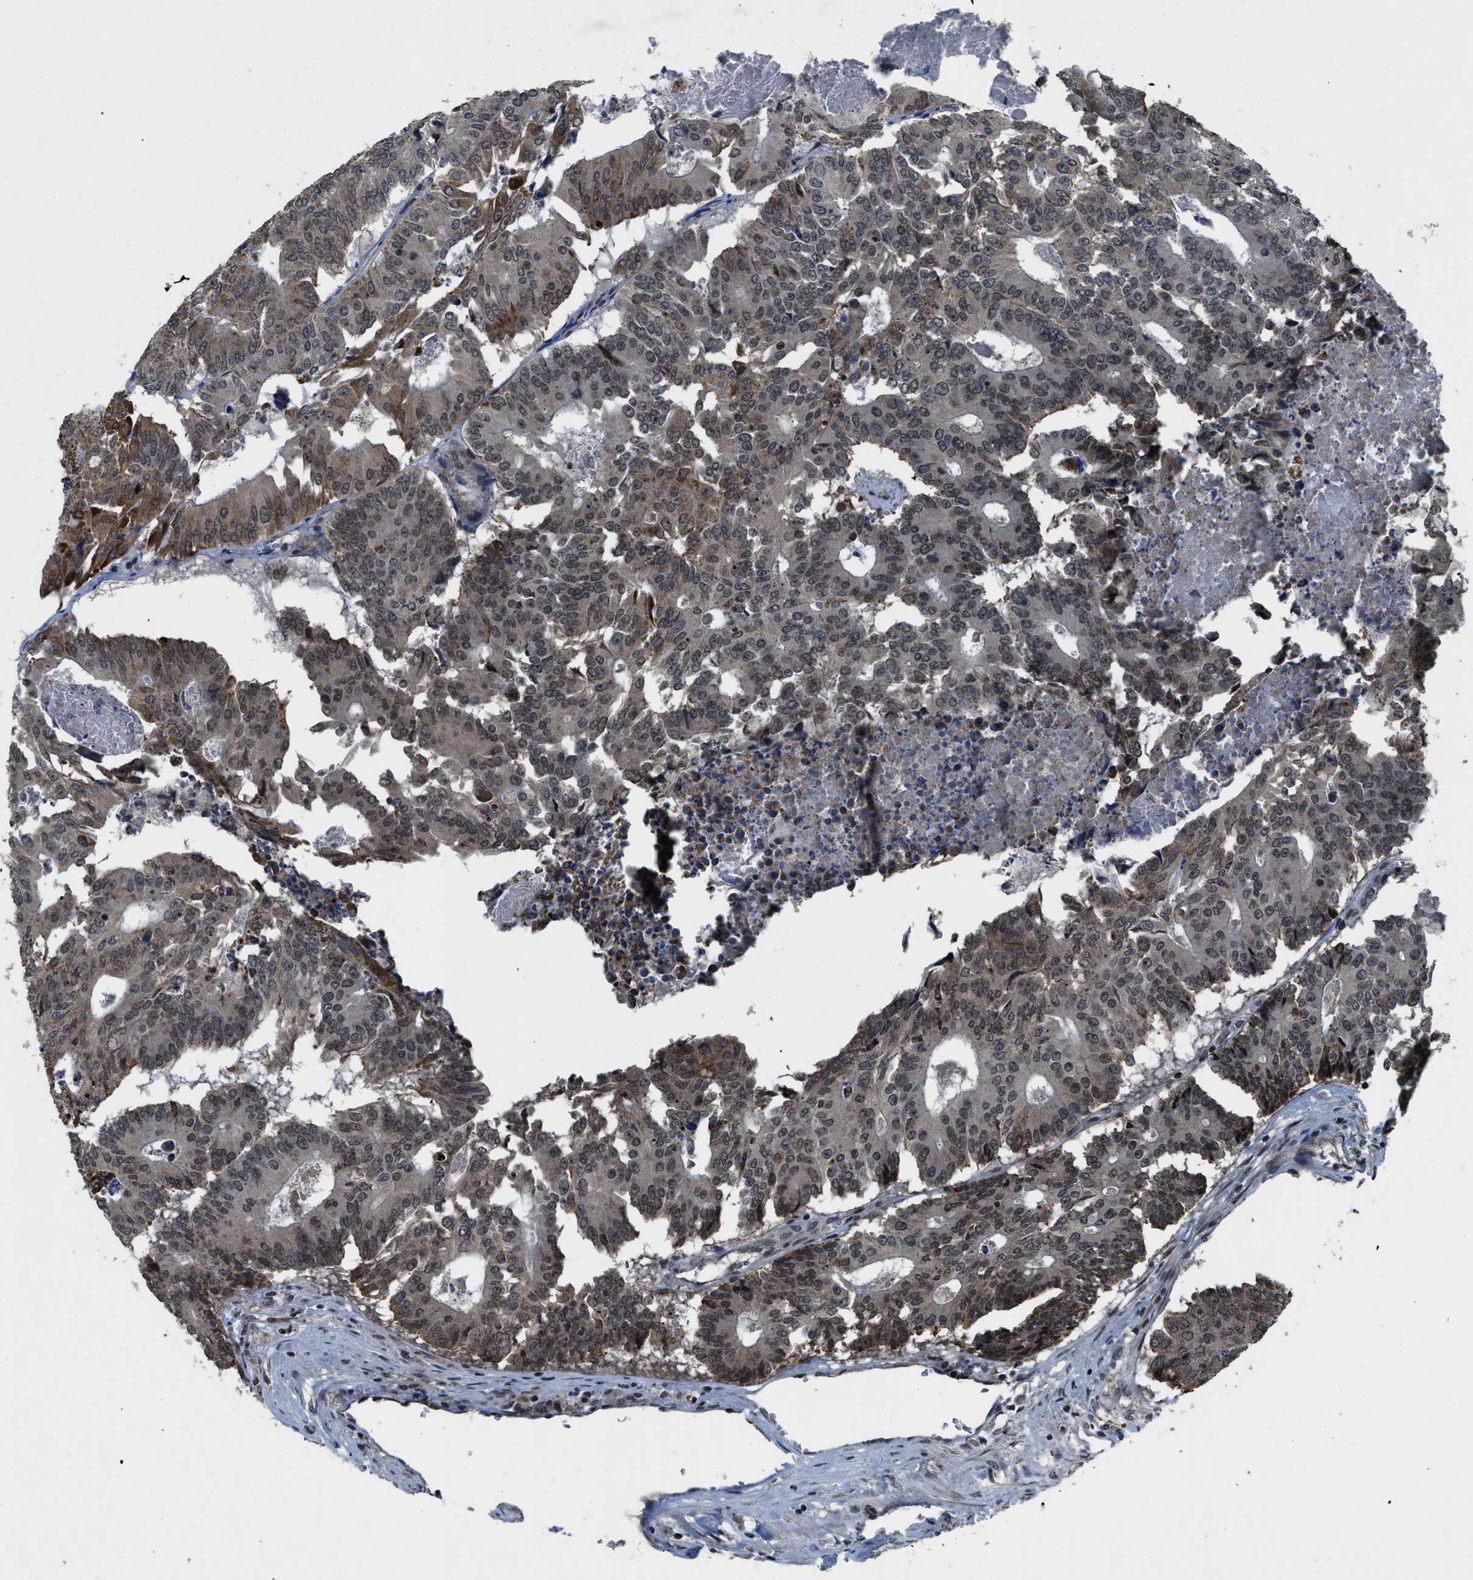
{"staining": {"intensity": "moderate", "quantity": "<25%", "location": "cytoplasmic/membranous,nuclear"}, "tissue": "colorectal cancer", "cell_type": "Tumor cells", "image_type": "cancer", "snomed": [{"axis": "morphology", "description": "Adenocarcinoma, NOS"}, {"axis": "topography", "description": "Colon"}], "caption": "IHC histopathology image of colorectal cancer (adenocarcinoma) stained for a protein (brown), which shows low levels of moderate cytoplasmic/membranous and nuclear staining in approximately <25% of tumor cells.", "gene": "ZNHIT1", "patient": {"sex": "male", "age": 87}}